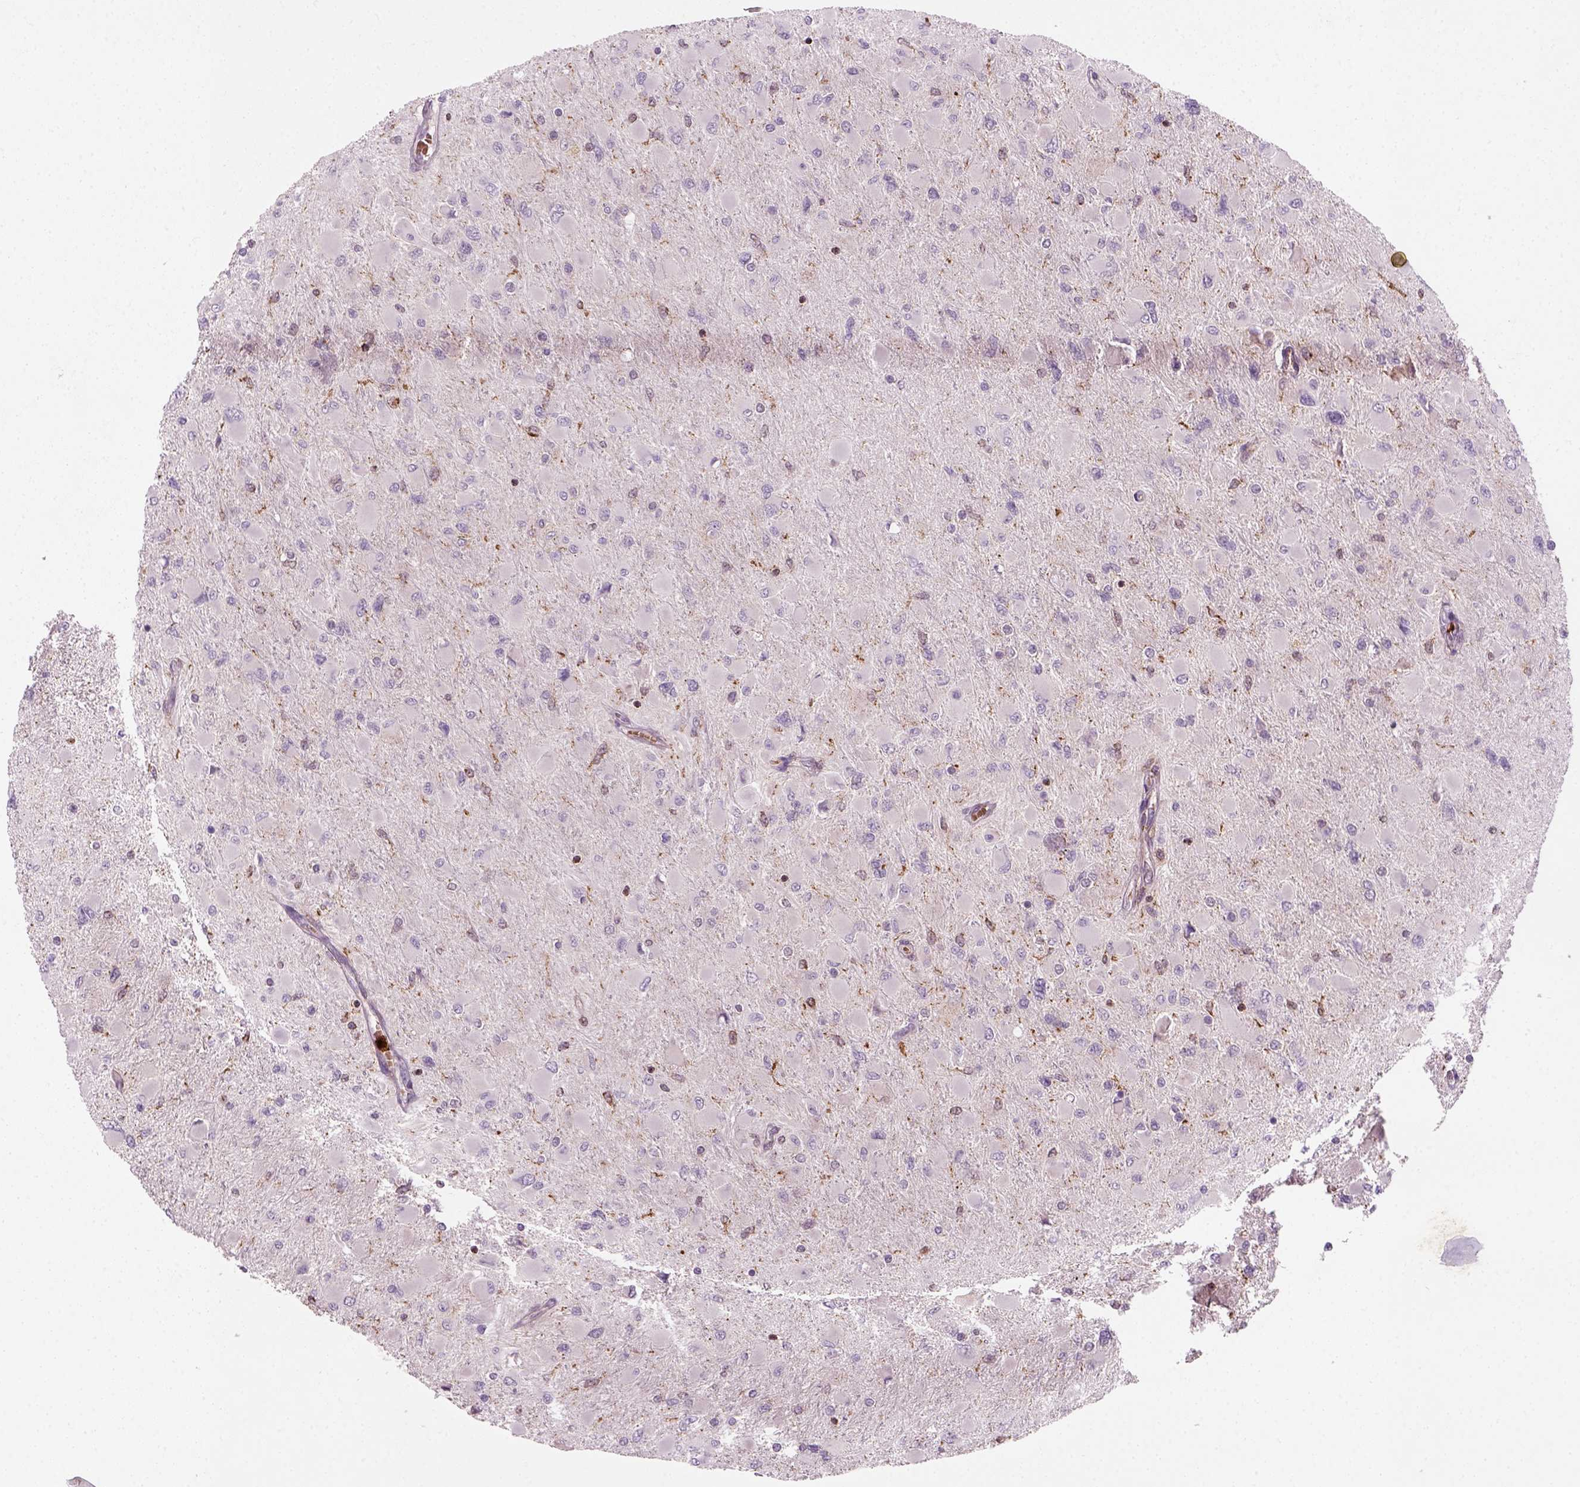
{"staining": {"intensity": "negative", "quantity": "none", "location": "none"}, "tissue": "glioma", "cell_type": "Tumor cells", "image_type": "cancer", "snomed": [{"axis": "morphology", "description": "Glioma, malignant, High grade"}, {"axis": "topography", "description": "Cerebral cortex"}], "caption": "Immunohistochemistry histopathology image of malignant glioma (high-grade) stained for a protein (brown), which displays no expression in tumor cells.", "gene": "NUDT16L1", "patient": {"sex": "female", "age": 36}}